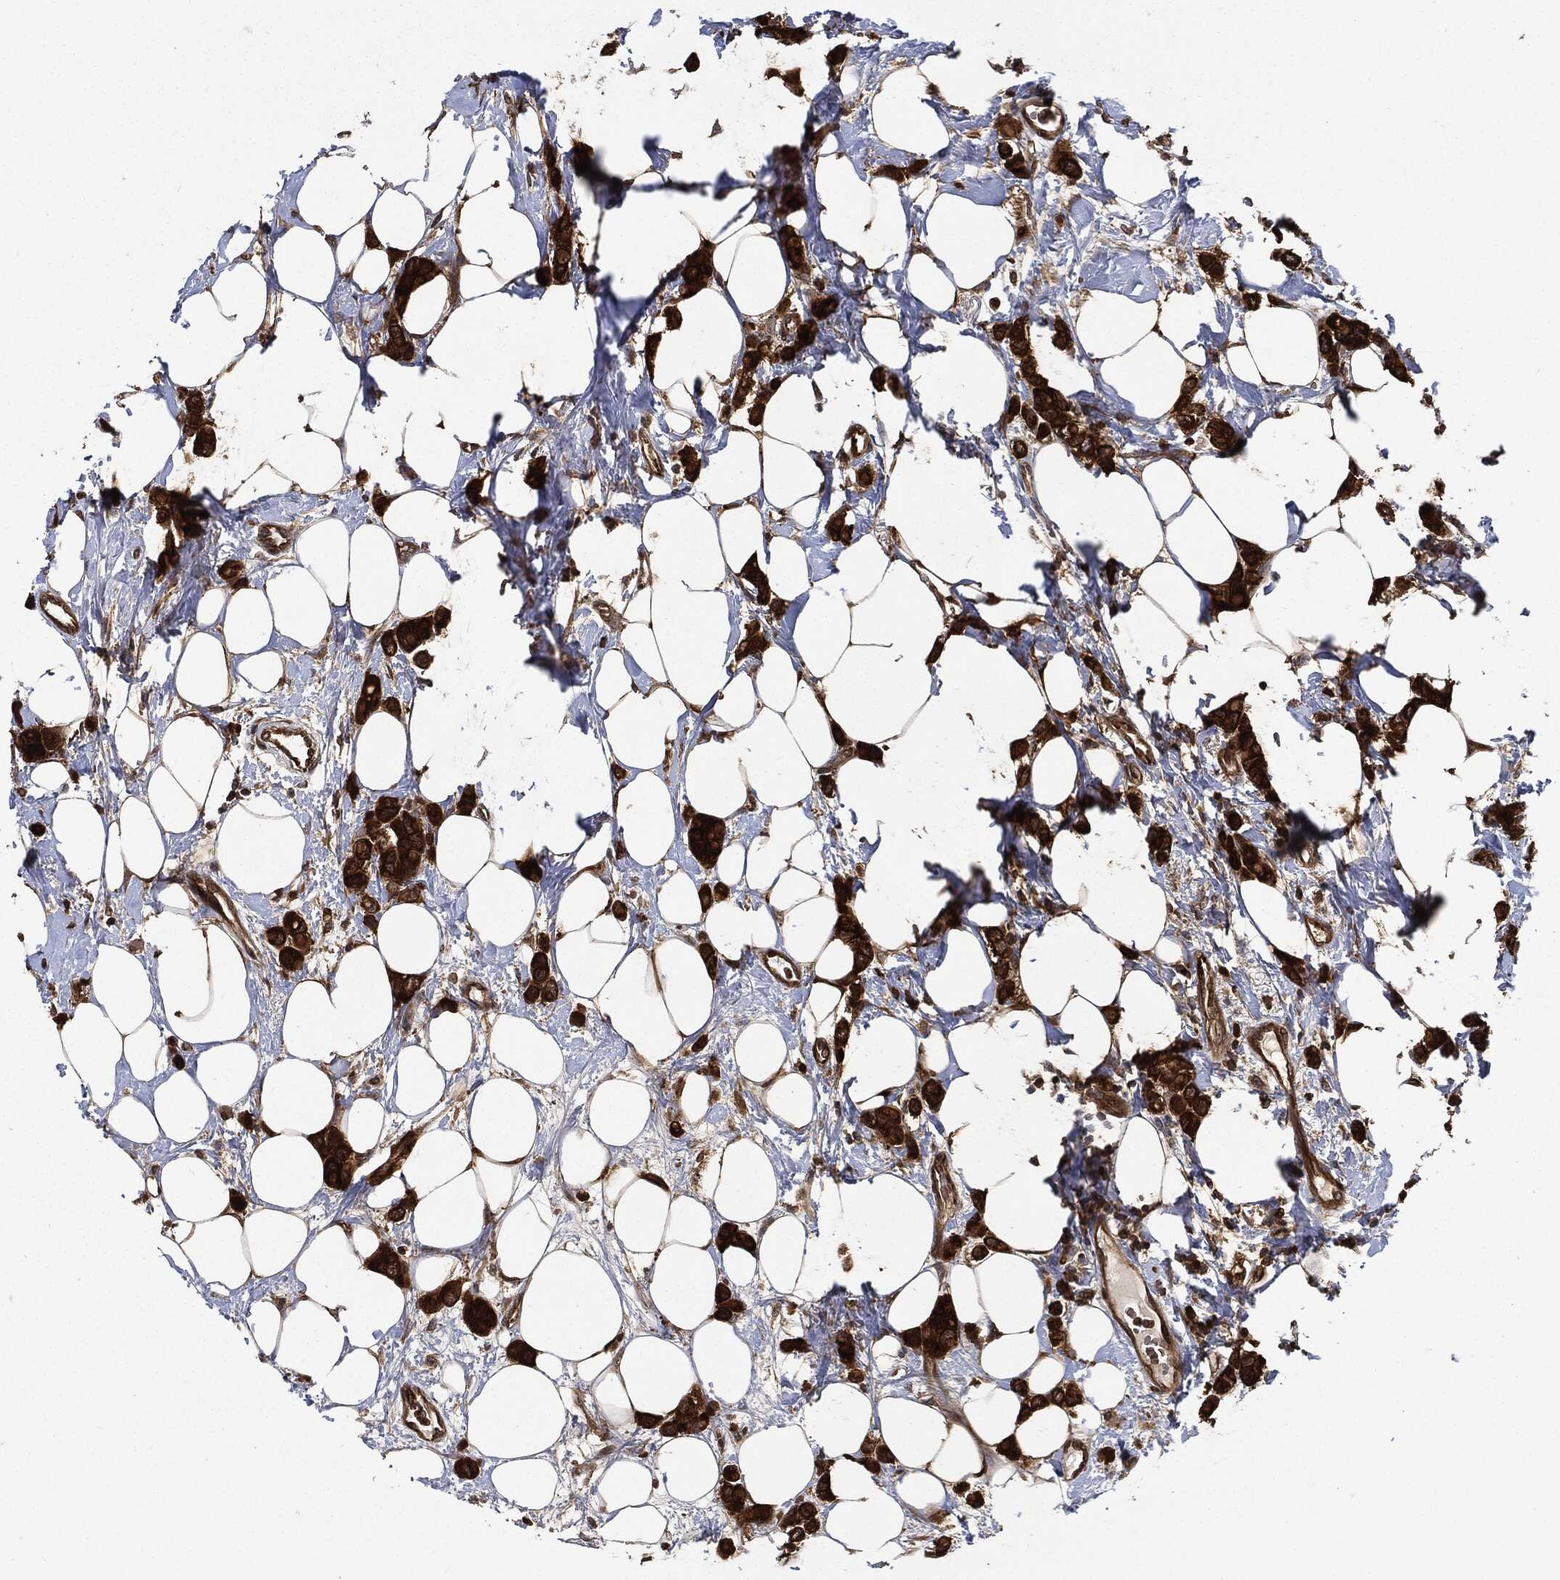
{"staining": {"intensity": "strong", "quantity": ">75%", "location": "cytoplasmic/membranous"}, "tissue": "breast cancer", "cell_type": "Tumor cells", "image_type": "cancer", "snomed": [{"axis": "morphology", "description": "Lobular carcinoma"}, {"axis": "topography", "description": "Breast"}], "caption": "Immunohistochemical staining of human breast lobular carcinoma reveals high levels of strong cytoplasmic/membranous expression in approximately >75% of tumor cells.", "gene": "PRDX2", "patient": {"sex": "female", "age": 66}}